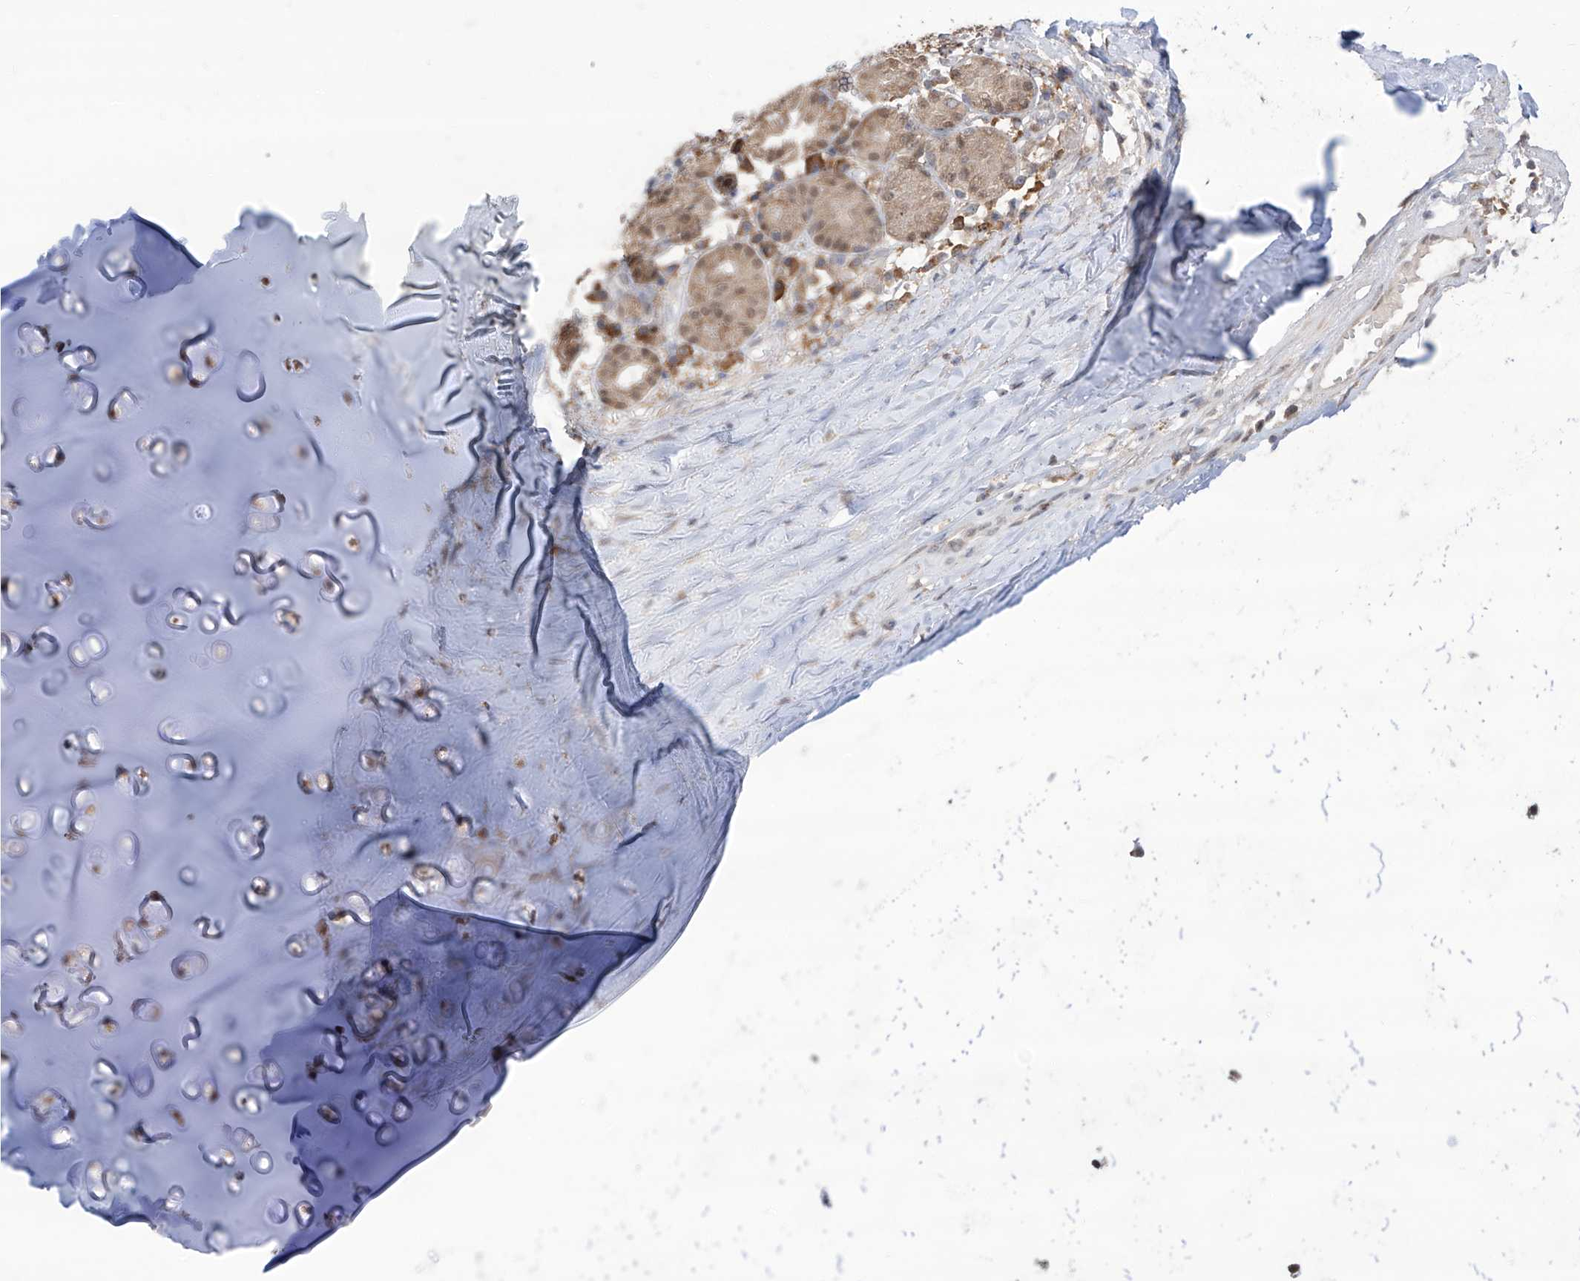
{"staining": {"intensity": "moderate", "quantity": "25%-75%", "location": "nuclear"}, "tissue": "adipose tissue", "cell_type": "Adipocytes", "image_type": "normal", "snomed": [{"axis": "morphology", "description": "Normal tissue, NOS"}, {"axis": "morphology", "description": "Basal cell carcinoma"}, {"axis": "topography", "description": "Cartilage tissue"}, {"axis": "topography", "description": "Nasopharynx"}, {"axis": "topography", "description": "Oral tissue"}], "caption": "Immunohistochemistry (IHC) photomicrograph of benign adipose tissue: human adipose tissue stained using IHC reveals medium levels of moderate protein expression localized specifically in the nuclear of adipocytes, appearing as a nuclear brown color.", "gene": "BROX", "patient": {"sex": "female", "age": 77}}